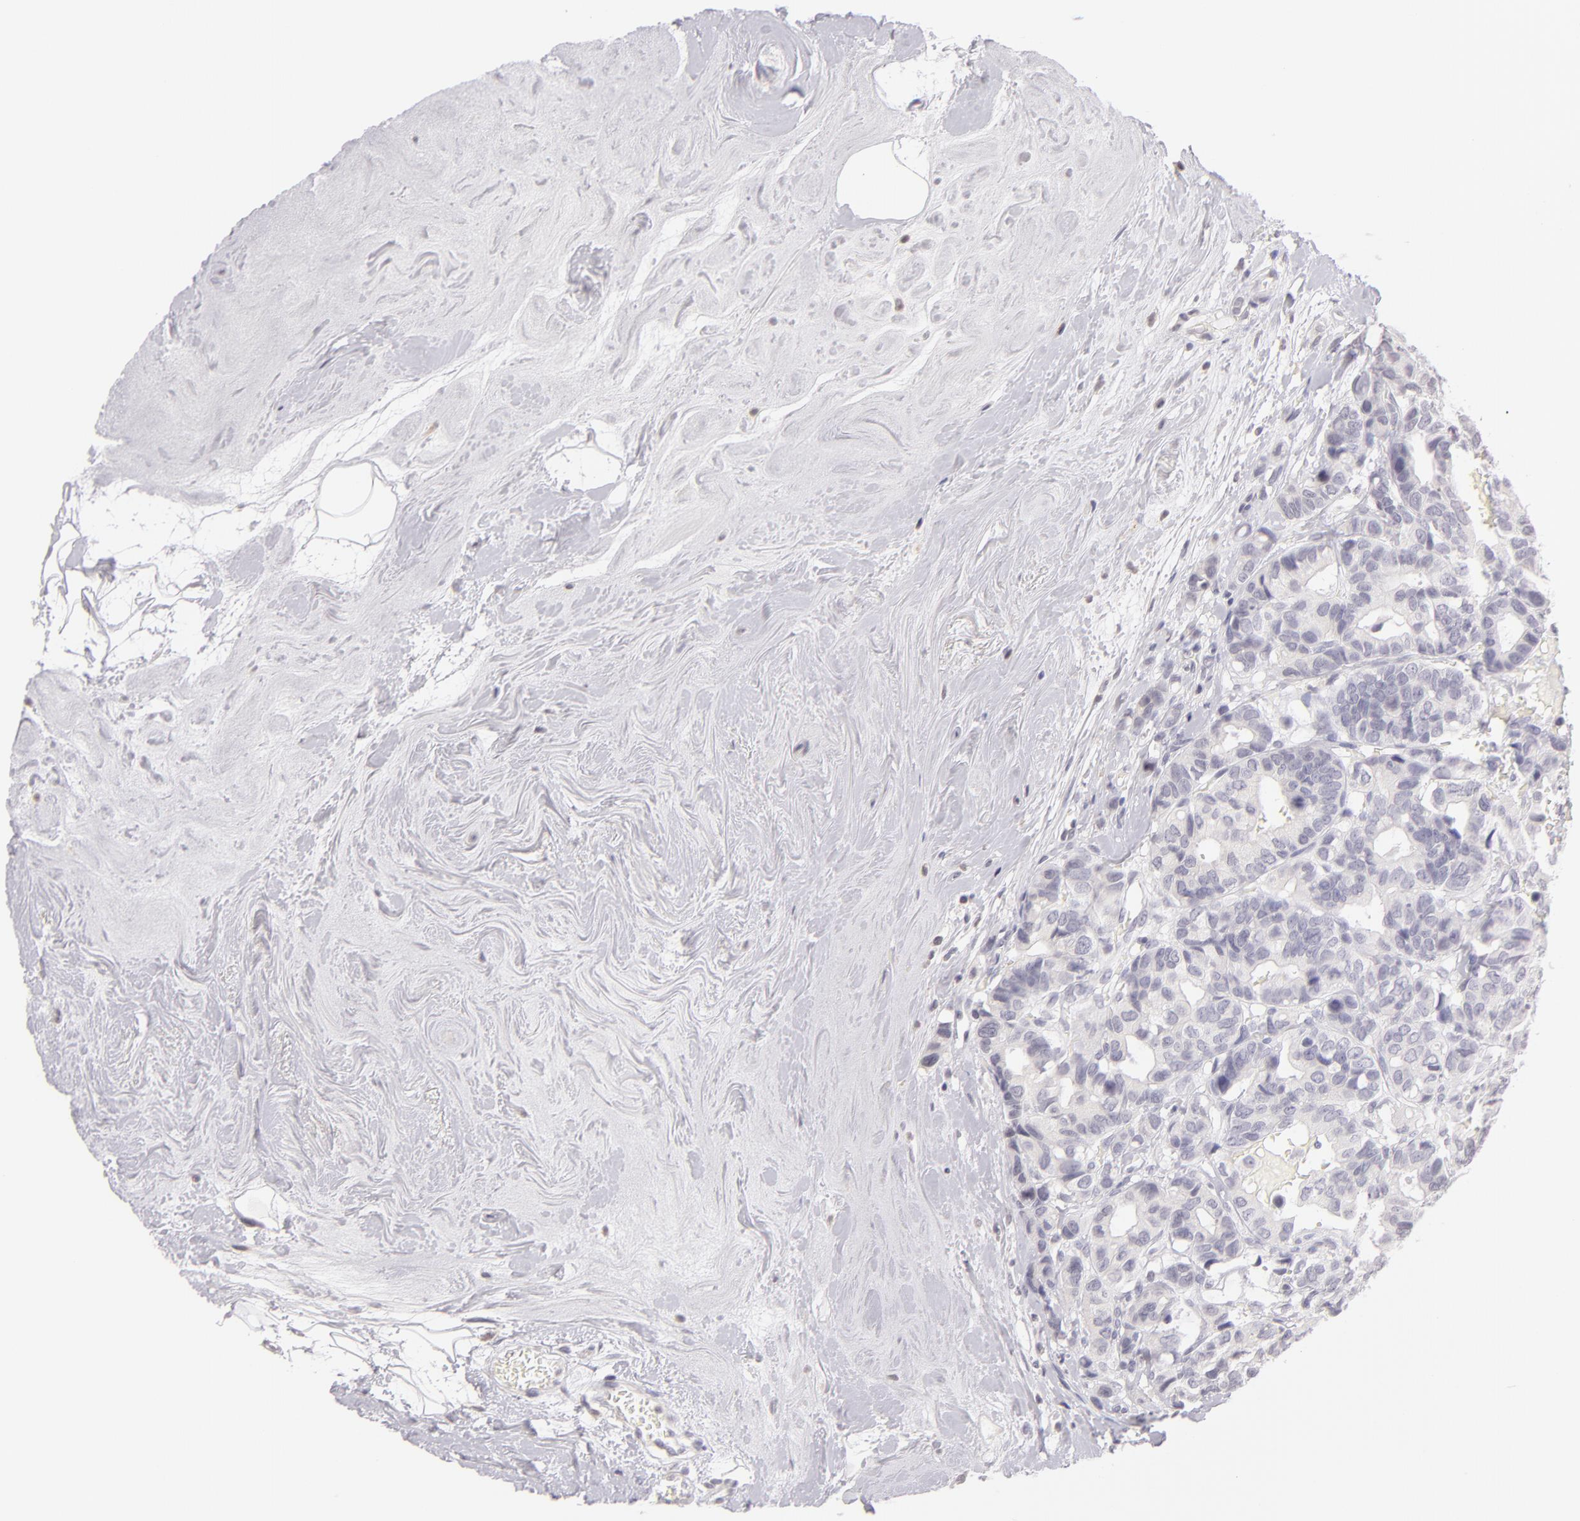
{"staining": {"intensity": "negative", "quantity": "none", "location": "none"}, "tissue": "breast cancer", "cell_type": "Tumor cells", "image_type": "cancer", "snomed": [{"axis": "morphology", "description": "Duct carcinoma"}, {"axis": "topography", "description": "Breast"}], "caption": "Micrograph shows no significant protein expression in tumor cells of breast cancer (invasive ductal carcinoma).", "gene": "IL2RA", "patient": {"sex": "female", "age": 69}}